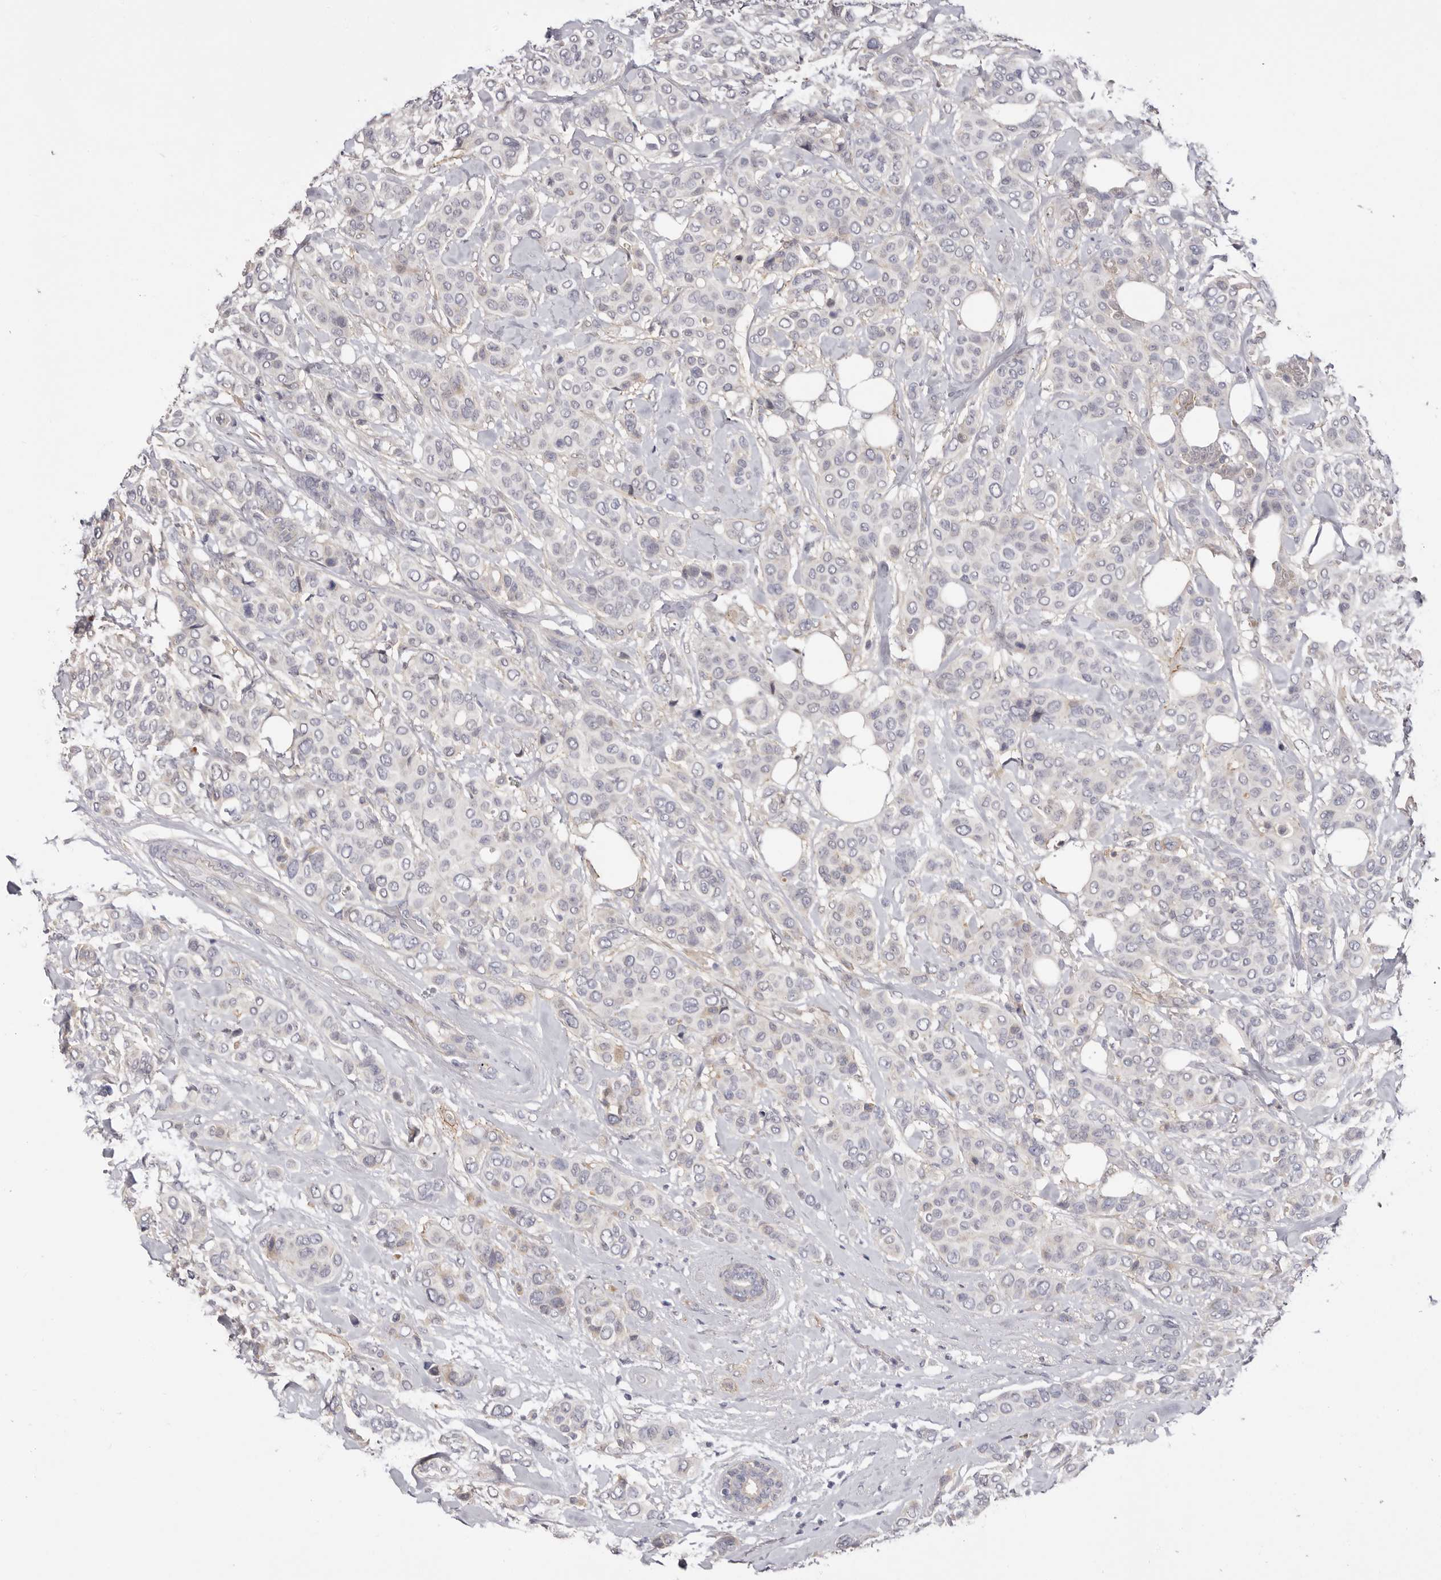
{"staining": {"intensity": "negative", "quantity": "none", "location": "none"}, "tissue": "breast cancer", "cell_type": "Tumor cells", "image_type": "cancer", "snomed": [{"axis": "morphology", "description": "Lobular carcinoma"}, {"axis": "topography", "description": "Breast"}], "caption": "An IHC micrograph of breast cancer (lobular carcinoma) is shown. There is no staining in tumor cells of breast cancer (lobular carcinoma). Brightfield microscopy of immunohistochemistry stained with DAB (brown) and hematoxylin (blue), captured at high magnification.", "gene": "LMLN", "patient": {"sex": "female", "age": 51}}